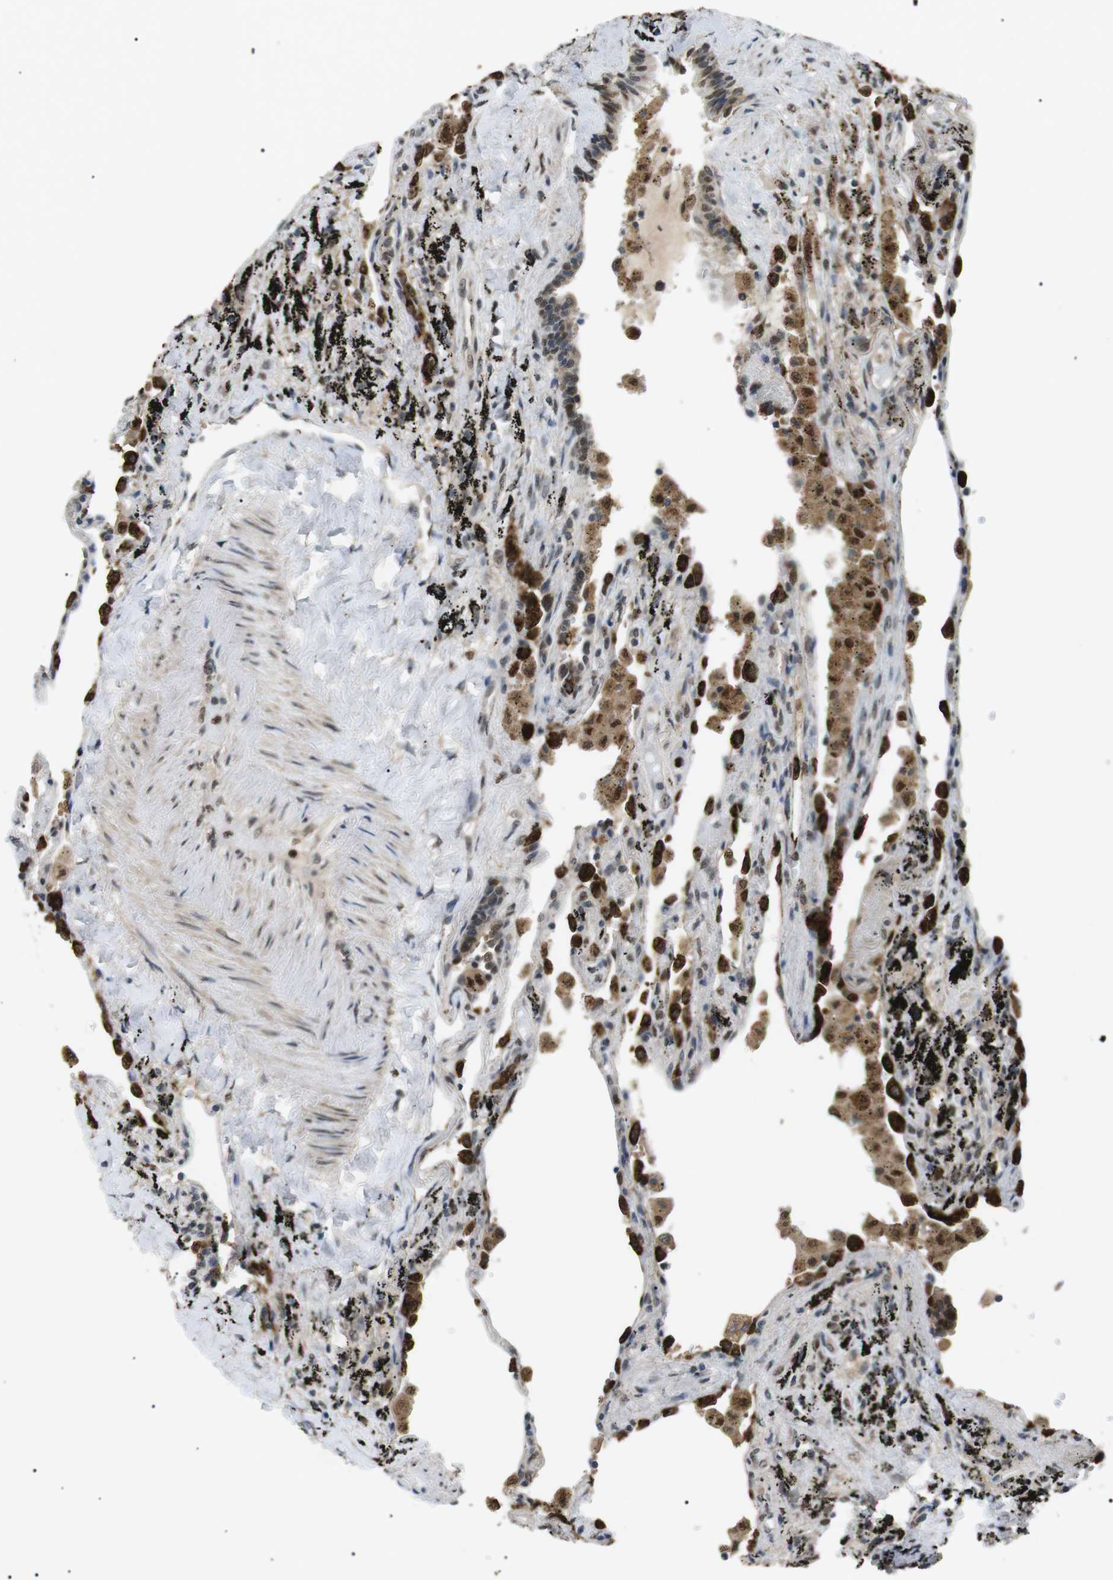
{"staining": {"intensity": "strong", "quantity": "25%-75%", "location": "cytoplasmic/membranous"}, "tissue": "lung", "cell_type": "Alveolar cells", "image_type": "normal", "snomed": [{"axis": "morphology", "description": "Normal tissue, NOS"}, {"axis": "topography", "description": "Lung"}], "caption": "Immunohistochemistry (IHC) staining of unremarkable lung, which shows high levels of strong cytoplasmic/membranous expression in approximately 25%-75% of alveolar cells indicating strong cytoplasmic/membranous protein expression. The staining was performed using DAB (3,3'-diaminobenzidine) (brown) for protein detection and nuclei were counterstained in hematoxylin (blue).", "gene": "ORAI3", "patient": {"sex": "male", "age": 59}}